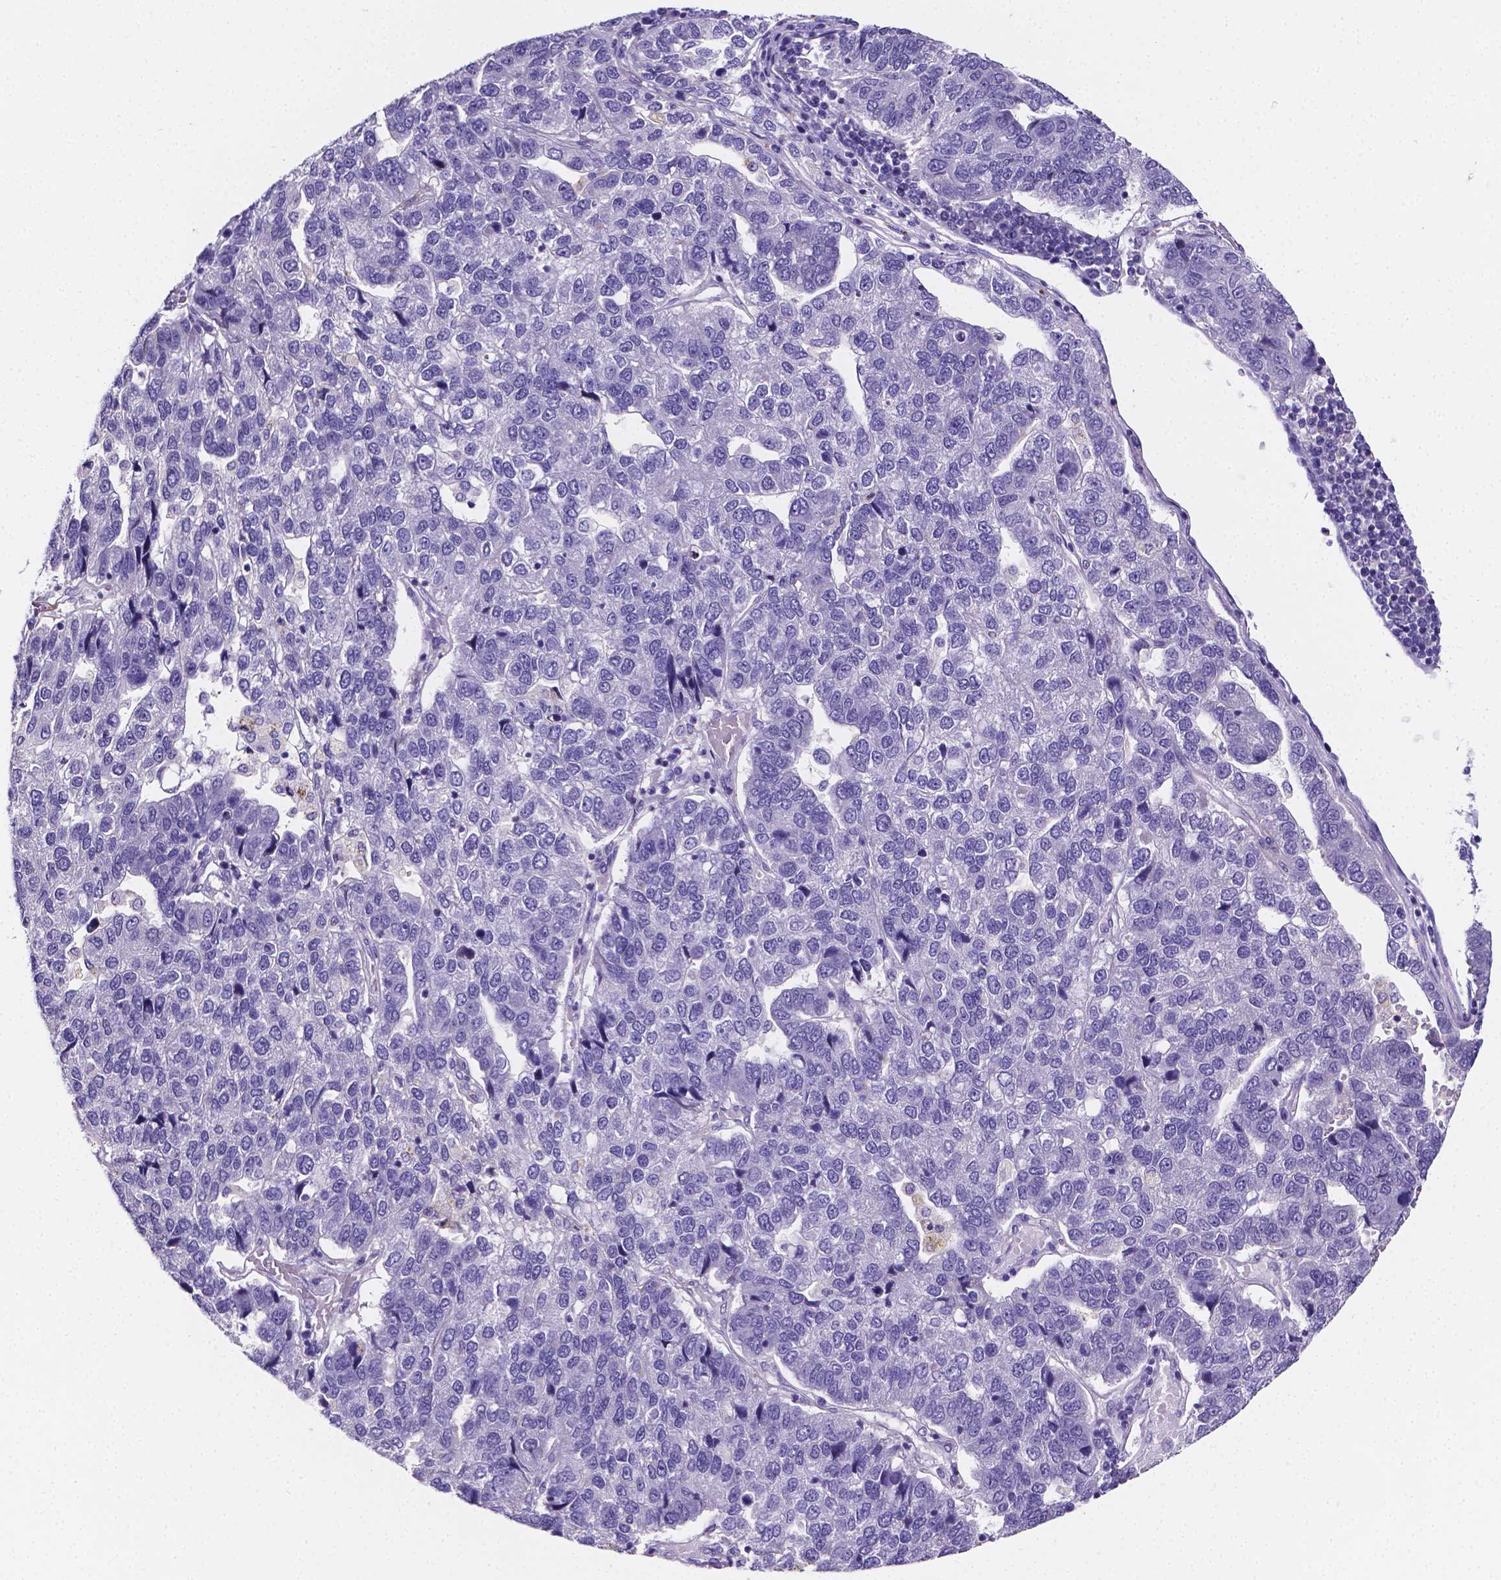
{"staining": {"intensity": "negative", "quantity": "none", "location": "none"}, "tissue": "pancreatic cancer", "cell_type": "Tumor cells", "image_type": "cancer", "snomed": [{"axis": "morphology", "description": "Adenocarcinoma, NOS"}, {"axis": "topography", "description": "Pancreas"}], "caption": "This image is of adenocarcinoma (pancreatic) stained with immunohistochemistry (IHC) to label a protein in brown with the nuclei are counter-stained blue. There is no positivity in tumor cells.", "gene": "NRGN", "patient": {"sex": "female", "age": 61}}